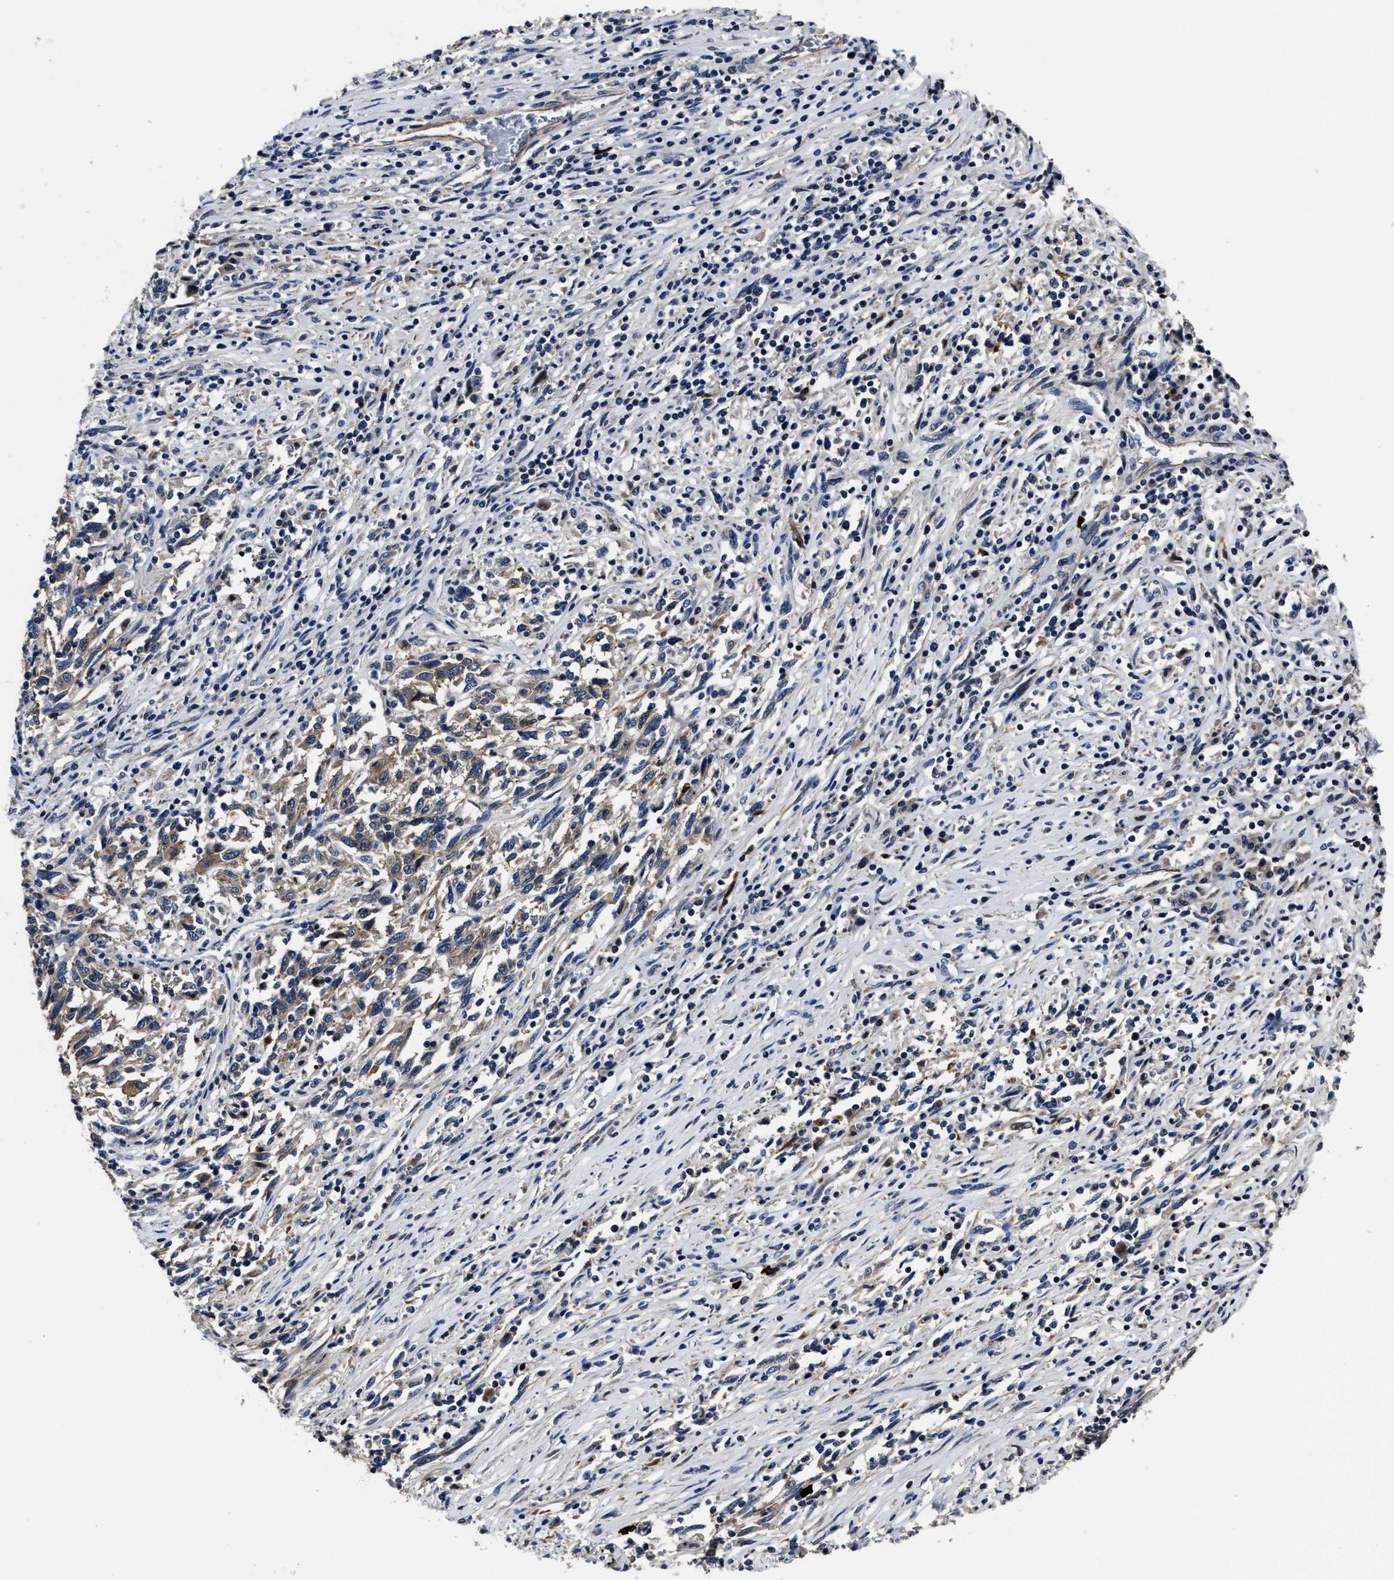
{"staining": {"intensity": "moderate", "quantity": ">75%", "location": "cytoplasmic/membranous"}, "tissue": "melanoma", "cell_type": "Tumor cells", "image_type": "cancer", "snomed": [{"axis": "morphology", "description": "Malignant melanoma, Metastatic site"}, {"axis": "topography", "description": "Lymph node"}], "caption": "Protein staining by immunohistochemistry (IHC) demonstrates moderate cytoplasmic/membranous staining in about >75% of tumor cells in malignant melanoma (metastatic site).", "gene": "RSBN1L", "patient": {"sex": "male", "age": 61}}